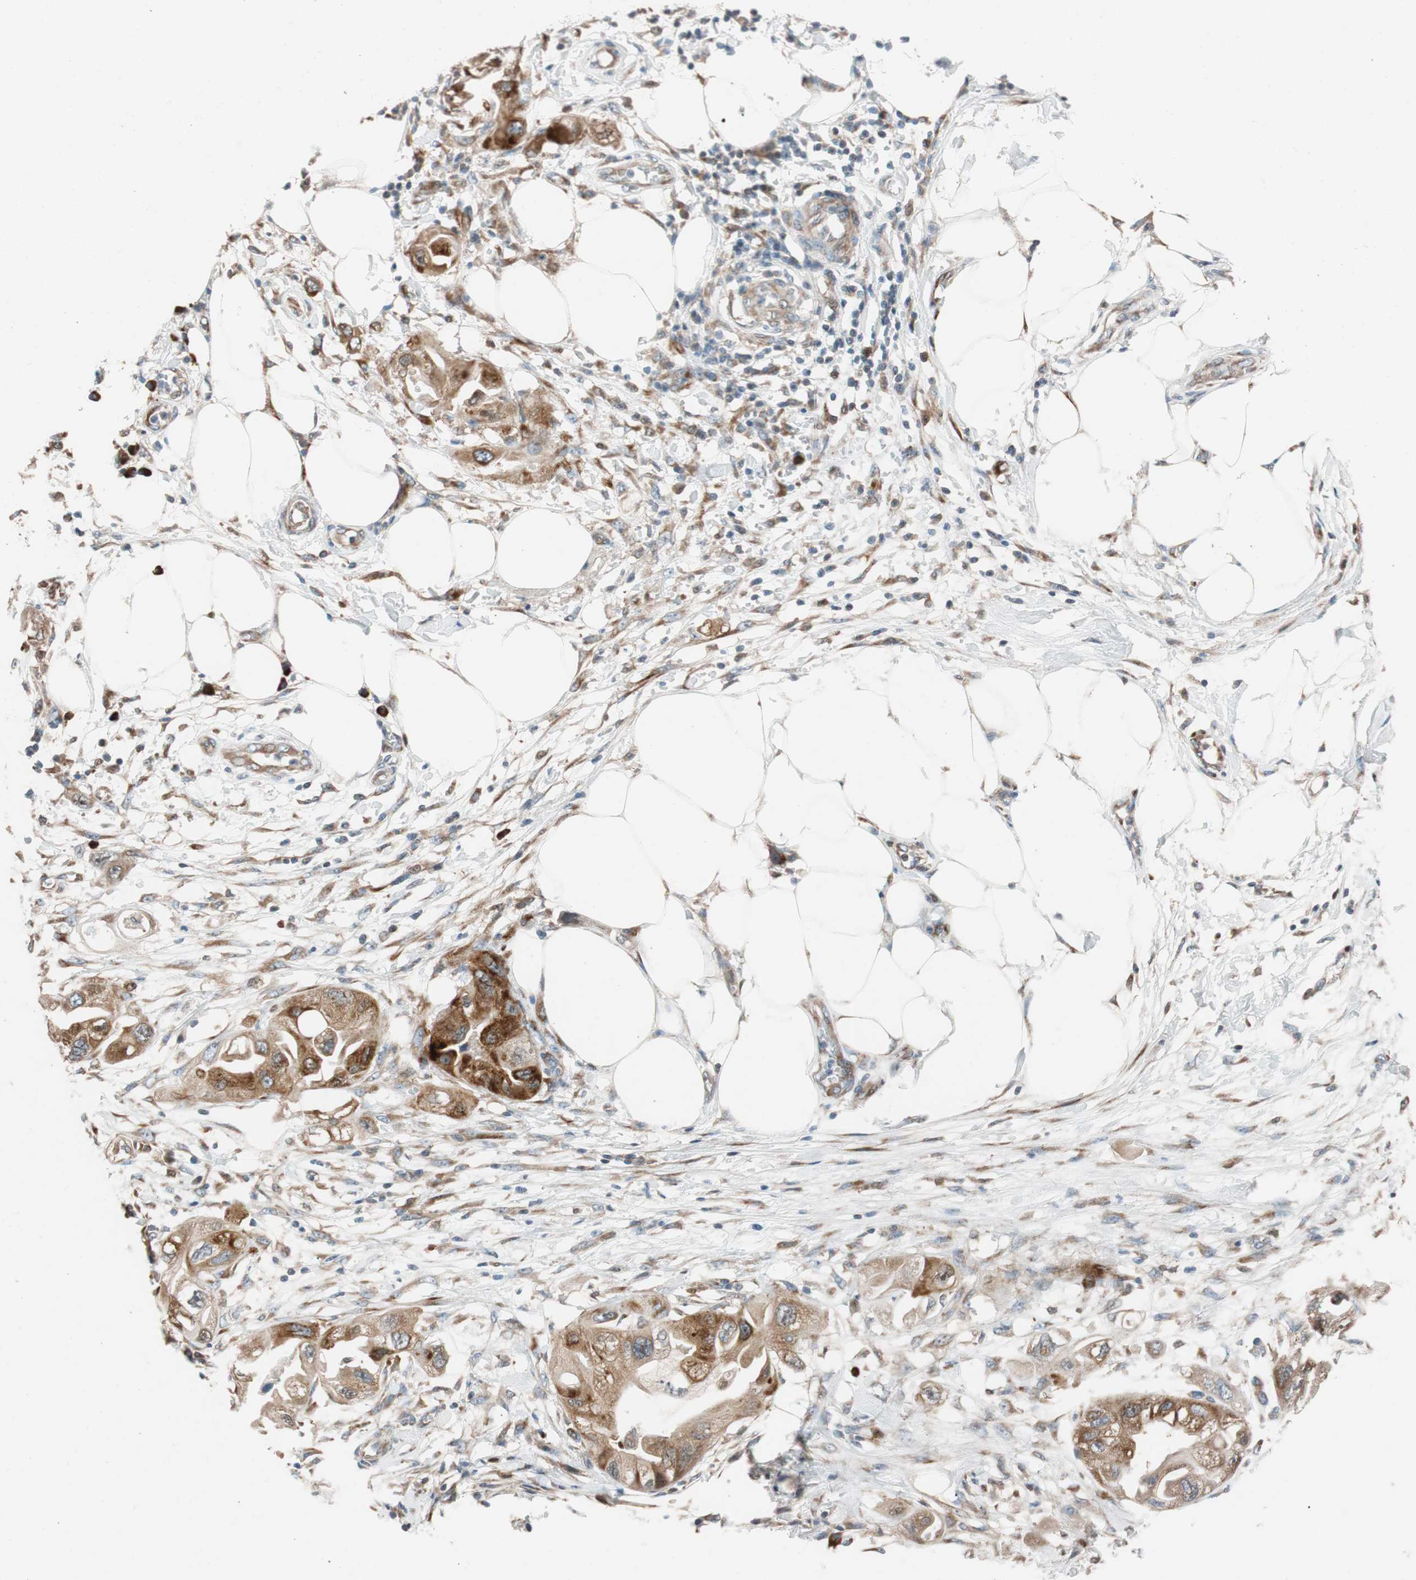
{"staining": {"intensity": "strong", "quantity": ">75%", "location": "cytoplasmic/membranous"}, "tissue": "endometrial cancer", "cell_type": "Tumor cells", "image_type": "cancer", "snomed": [{"axis": "morphology", "description": "Adenocarcinoma, NOS"}, {"axis": "topography", "description": "Endometrium"}], "caption": "This micrograph reveals adenocarcinoma (endometrial) stained with IHC to label a protein in brown. The cytoplasmic/membranous of tumor cells show strong positivity for the protein. Nuclei are counter-stained blue.", "gene": "FAAH", "patient": {"sex": "female", "age": 67}}